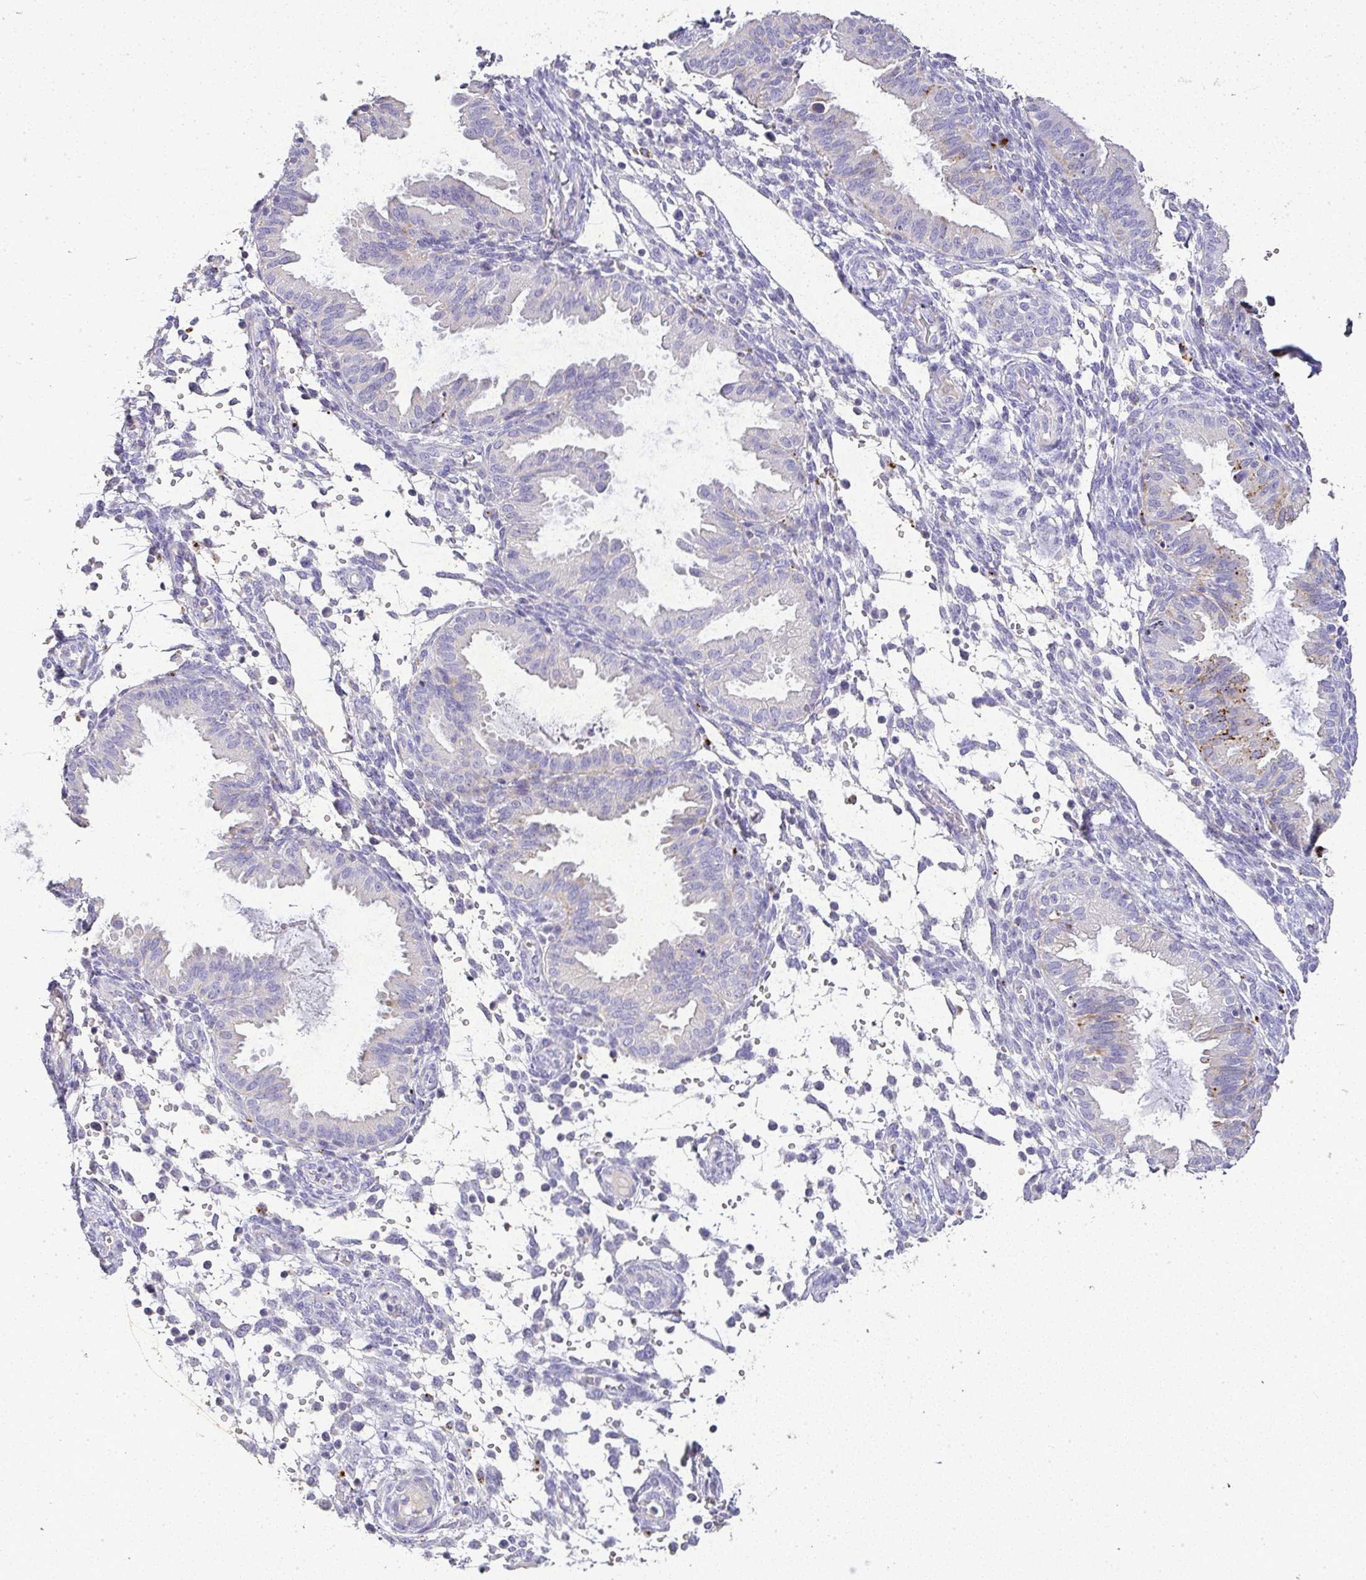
{"staining": {"intensity": "negative", "quantity": "none", "location": "none"}, "tissue": "endometrium", "cell_type": "Cells in endometrial stroma", "image_type": "normal", "snomed": [{"axis": "morphology", "description": "Normal tissue, NOS"}, {"axis": "topography", "description": "Endometrium"}], "caption": "IHC image of benign human endometrium stained for a protein (brown), which demonstrates no positivity in cells in endometrial stroma. Brightfield microscopy of IHC stained with DAB (brown) and hematoxylin (blue), captured at high magnification.", "gene": "RPS2", "patient": {"sex": "female", "age": 33}}